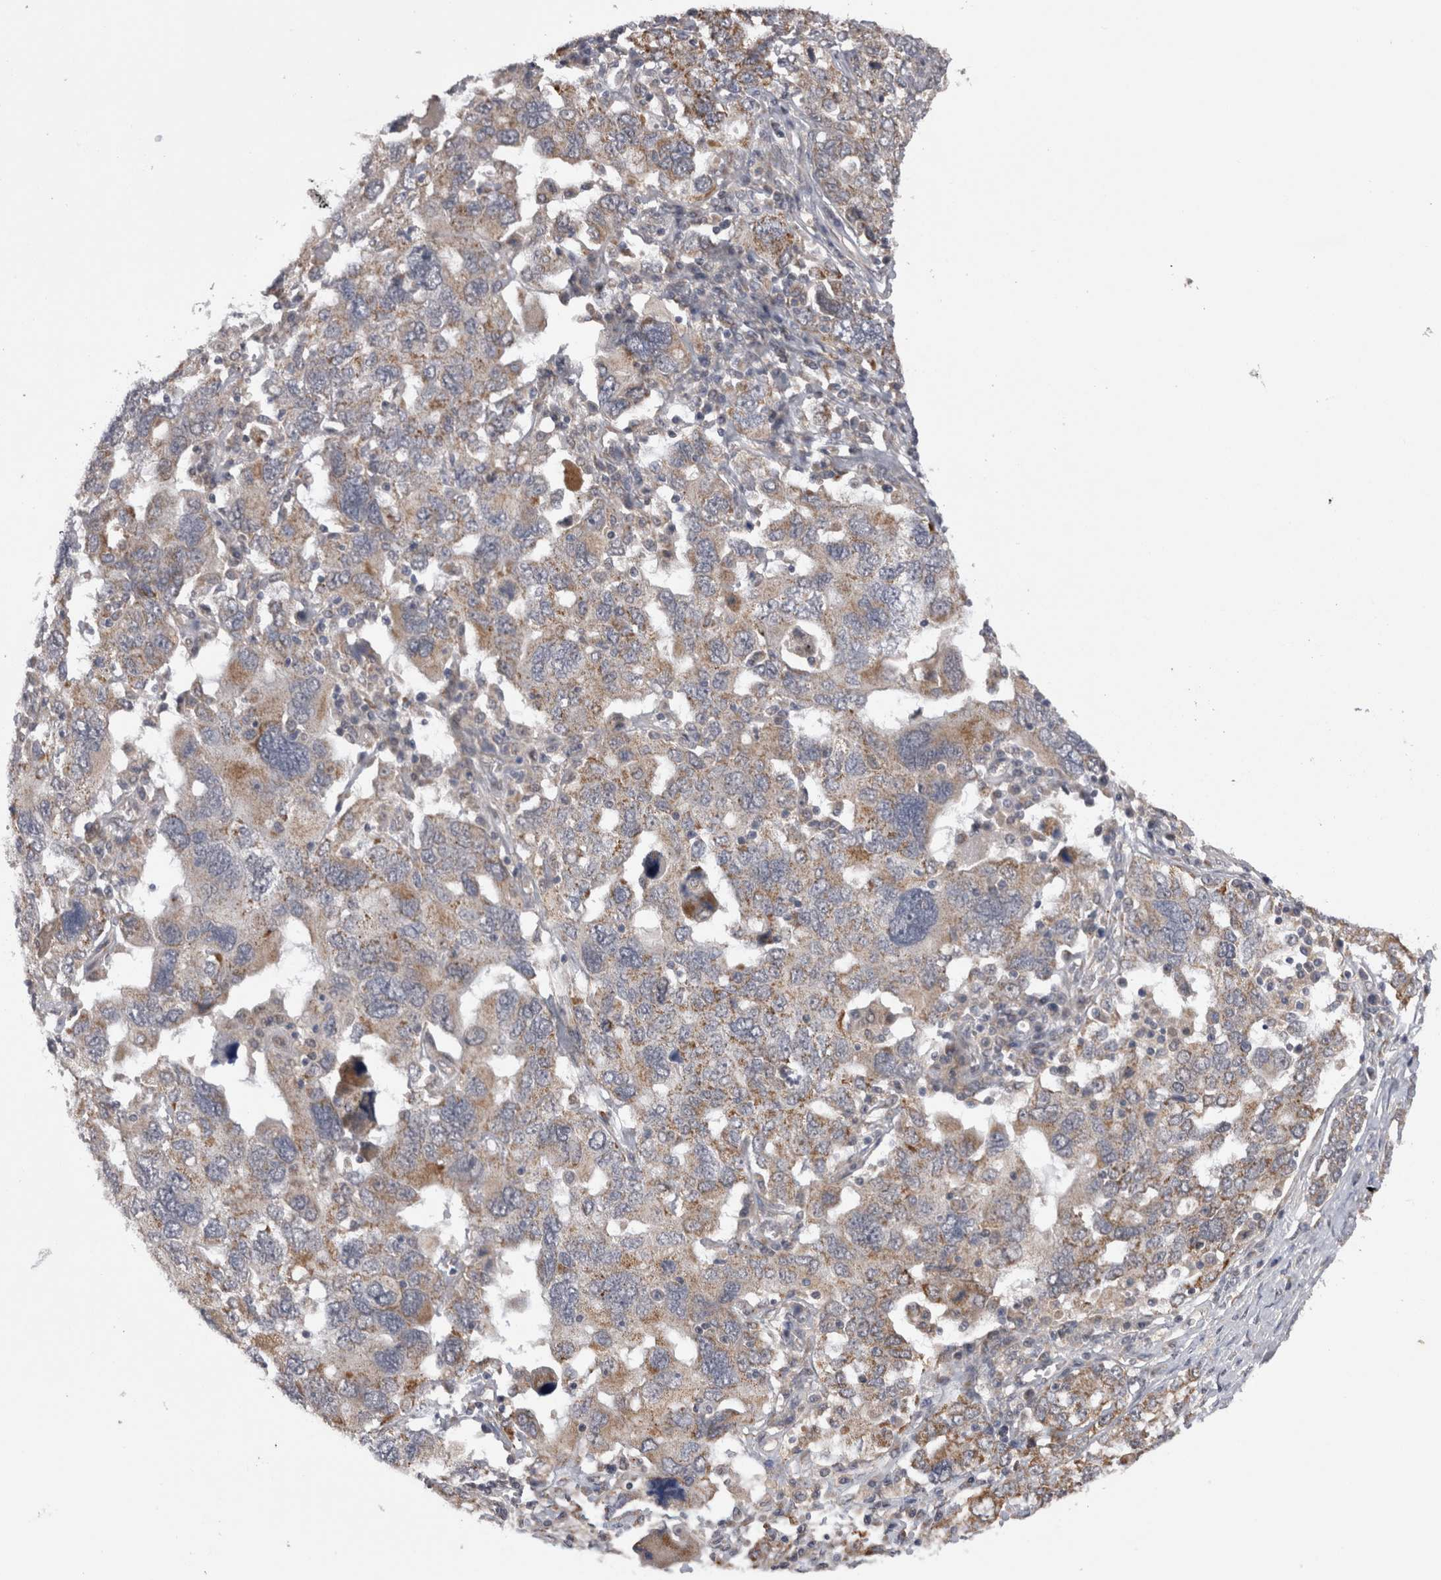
{"staining": {"intensity": "moderate", "quantity": ">75%", "location": "cytoplasmic/membranous"}, "tissue": "ovarian cancer", "cell_type": "Tumor cells", "image_type": "cancer", "snomed": [{"axis": "morphology", "description": "Carcinoma, endometroid"}, {"axis": "topography", "description": "Ovary"}], "caption": "This histopathology image reveals immunohistochemistry (IHC) staining of human endometroid carcinoma (ovarian), with medium moderate cytoplasmic/membranous expression in about >75% of tumor cells.", "gene": "ARHGAP29", "patient": {"sex": "female", "age": 62}}